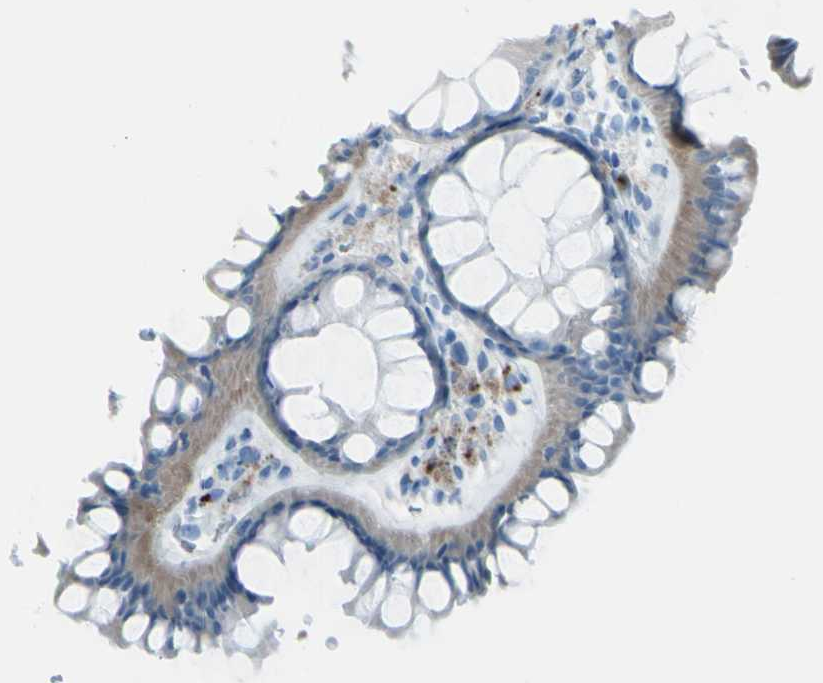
{"staining": {"intensity": "negative", "quantity": "none", "location": "none"}, "tissue": "colon", "cell_type": "Endothelial cells", "image_type": "normal", "snomed": [{"axis": "morphology", "description": "Normal tissue, NOS"}, {"axis": "topography", "description": "Colon"}], "caption": "DAB (3,3'-diaminobenzidine) immunohistochemical staining of benign colon demonstrates no significant positivity in endothelial cells.", "gene": "AFP", "patient": {"sex": "female", "age": 55}}